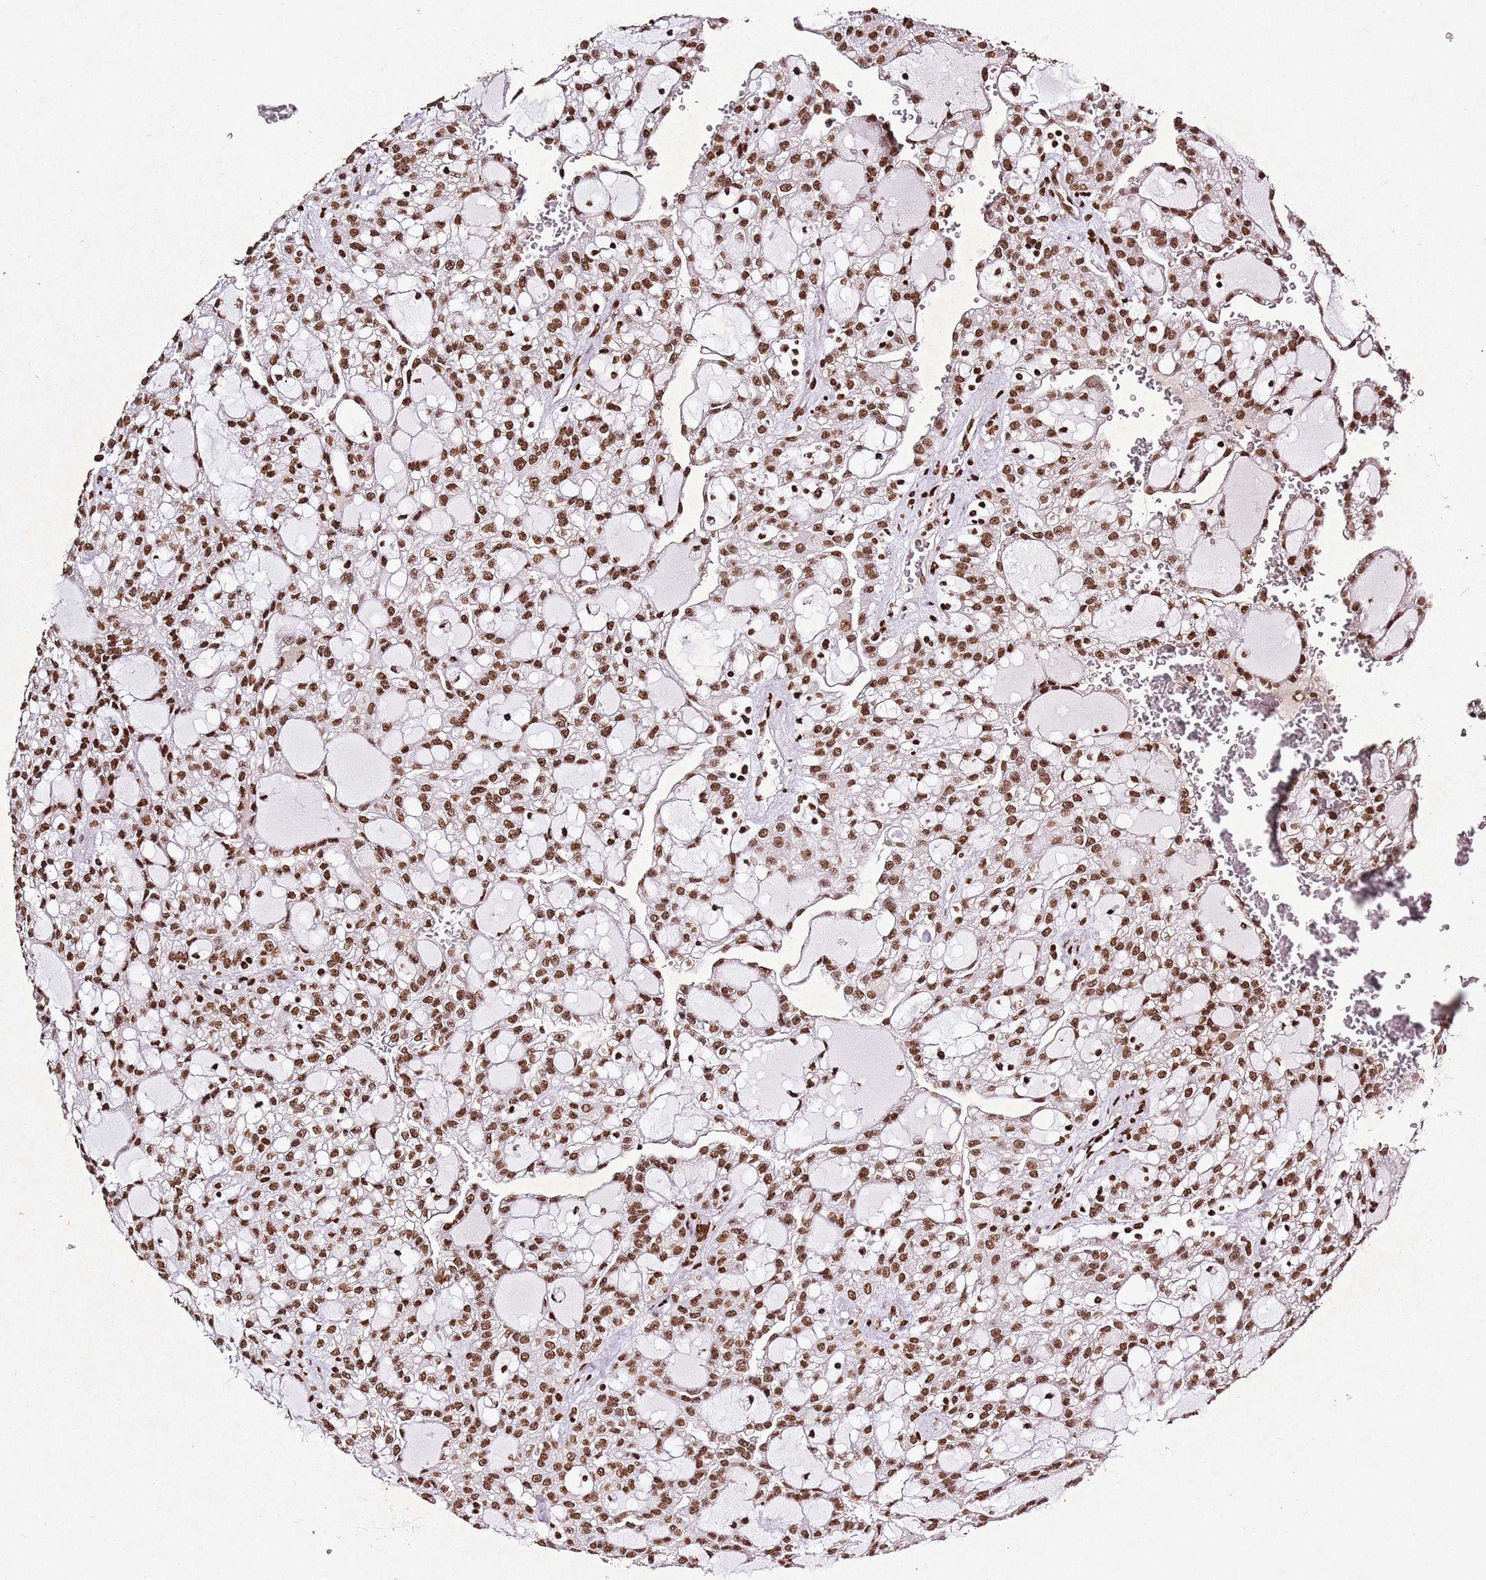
{"staining": {"intensity": "moderate", "quantity": ">75%", "location": "nuclear"}, "tissue": "renal cancer", "cell_type": "Tumor cells", "image_type": "cancer", "snomed": [{"axis": "morphology", "description": "Adenocarcinoma, NOS"}, {"axis": "topography", "description": "Kidney"}], "caption": "Renal cancer was stained to show a protein in brown. There is medium levels of moderate nuclear expression in about >75% of tumor cells.", "gene": "BMAL1", "patient": {"sex": "male", "age": 63}}